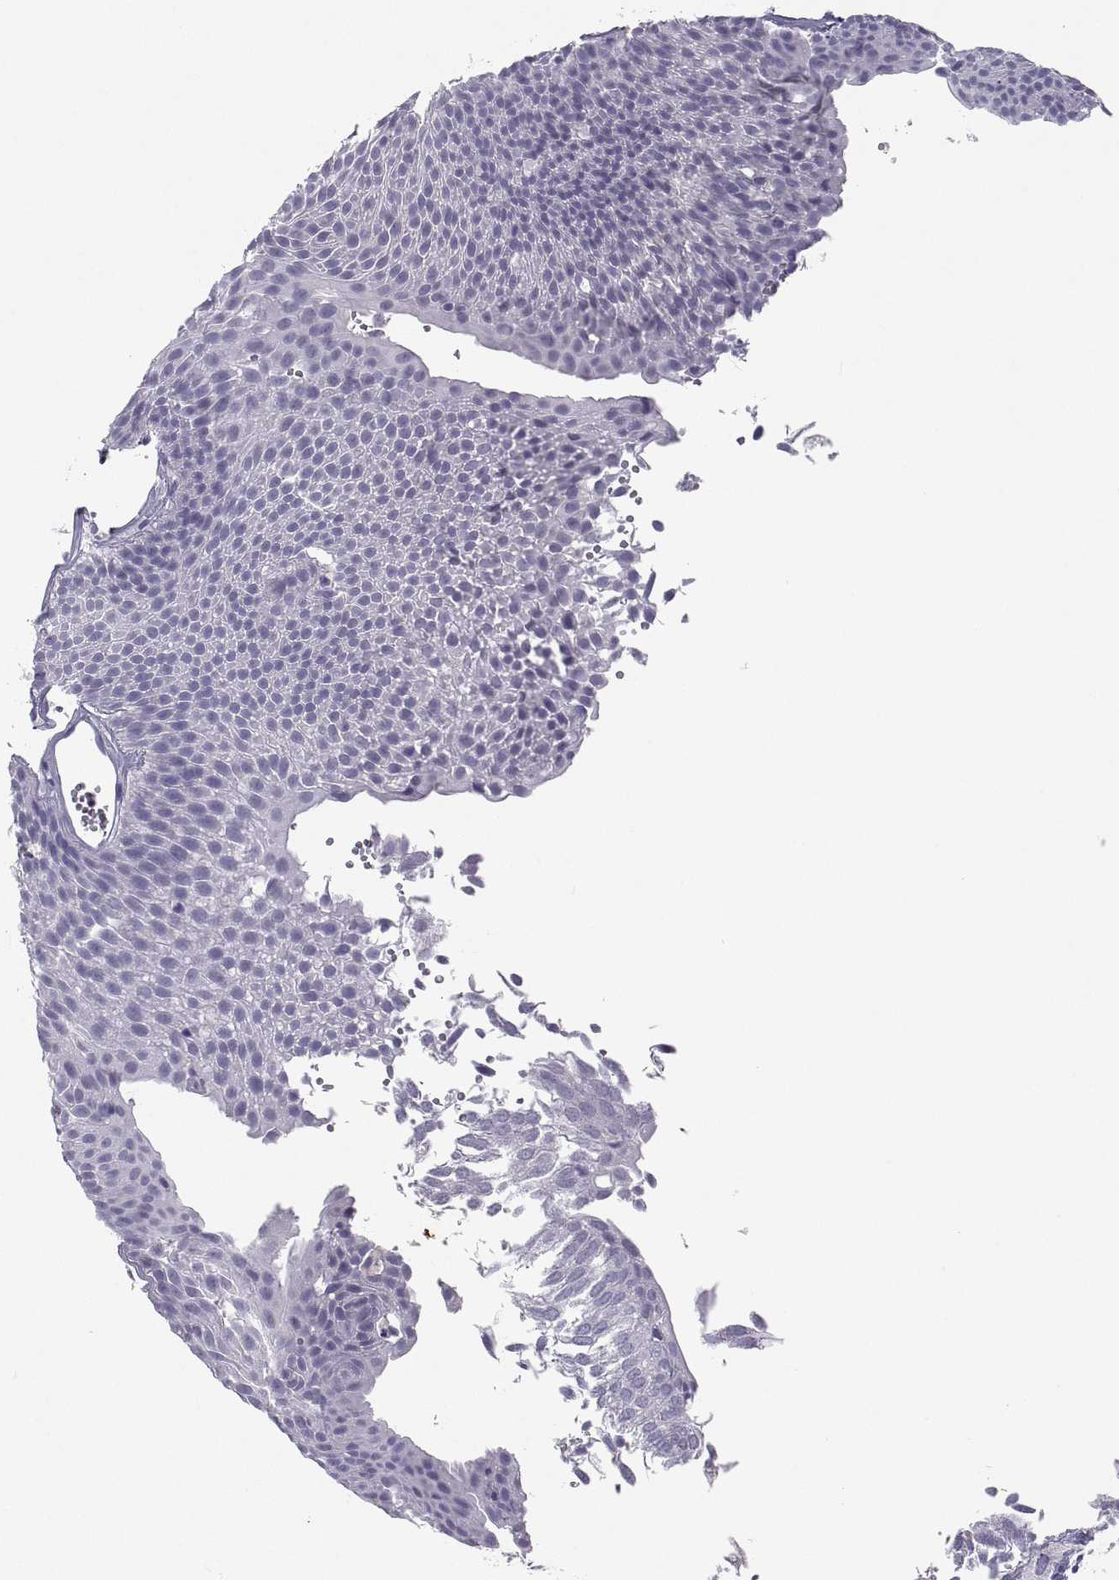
{"staining": {"intensity": "negative", "quantity": "none", "location": "none"}, "tissue": "urothelial cancer", "cell_type": "Tumor cells", "image_type": "cancer", "snomed": [{"axis": "morphology", "description": "Urothelial carcinoma, Low grade"}, {"axis": "topography", "description": "Urinary bladder"}], "caption": "This histopathology image is of low-grade urothelial carcinoma stained with immunohistochemistry (IHC) to label a protein in brown with the nuclei are counter-stained blue. There is no staining in tumor cells.", "gene": "IGSF1", "patient": {"sex": "male", "age": 52}}